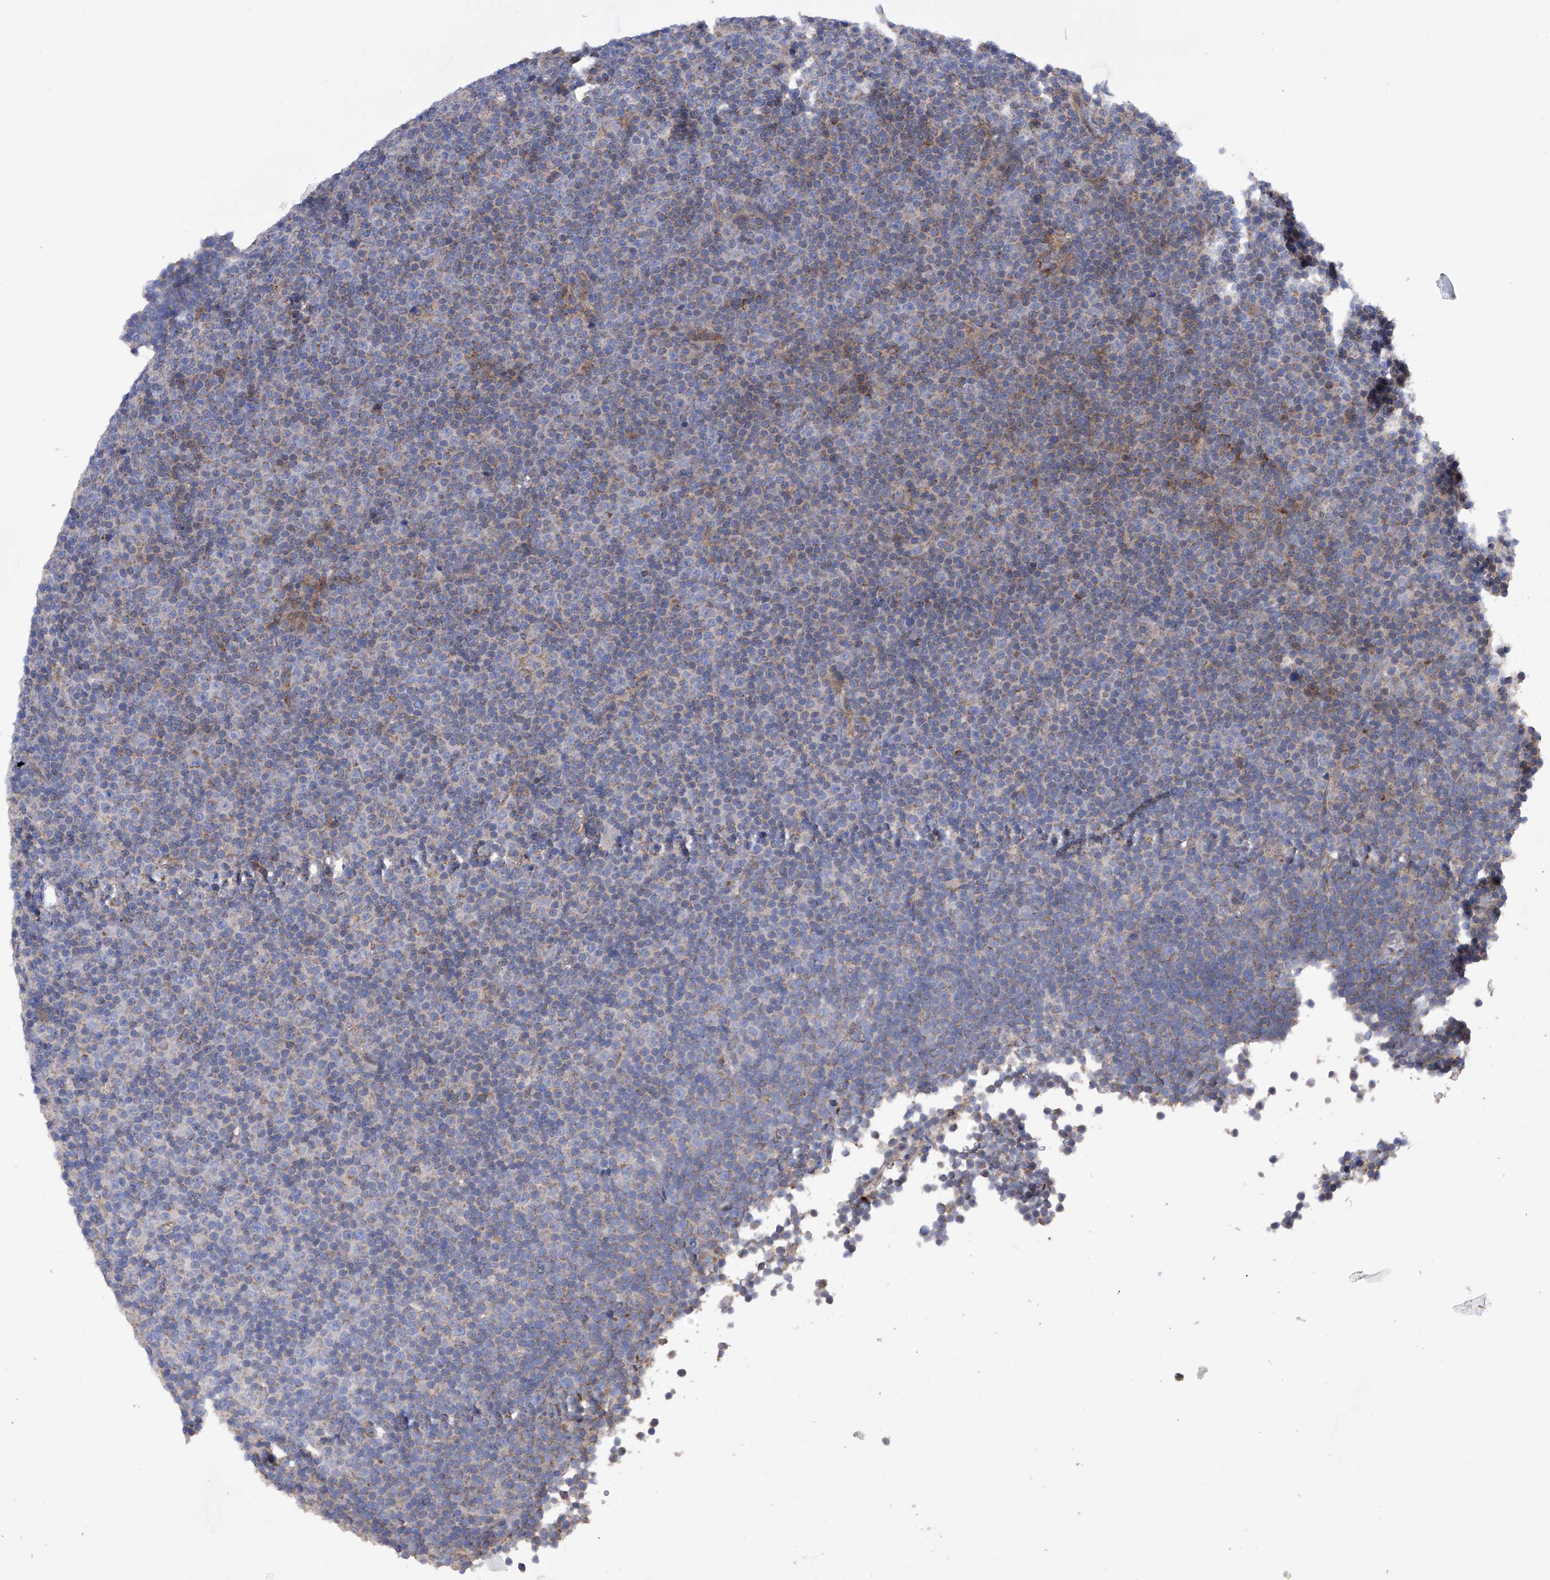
{"staining": {"intensity": "negative", "quantity": "none", "location": "none"}, "tissue": "lymphoma", "cell_type": "Tumor cells", "image_type": "cancer", "snomed": [{"axis": "morphology", "description": "Malignant lymphoma, non-Hodgkin's type, Low grade"}, {"axis": "topography", "description": "Lymph node"}], "caption": "This is an IHC image of human lymphoma. There is no staining in tumor cells.", "gene": "EFCAB2", "patient": {"sex": "female", "age": 67}}